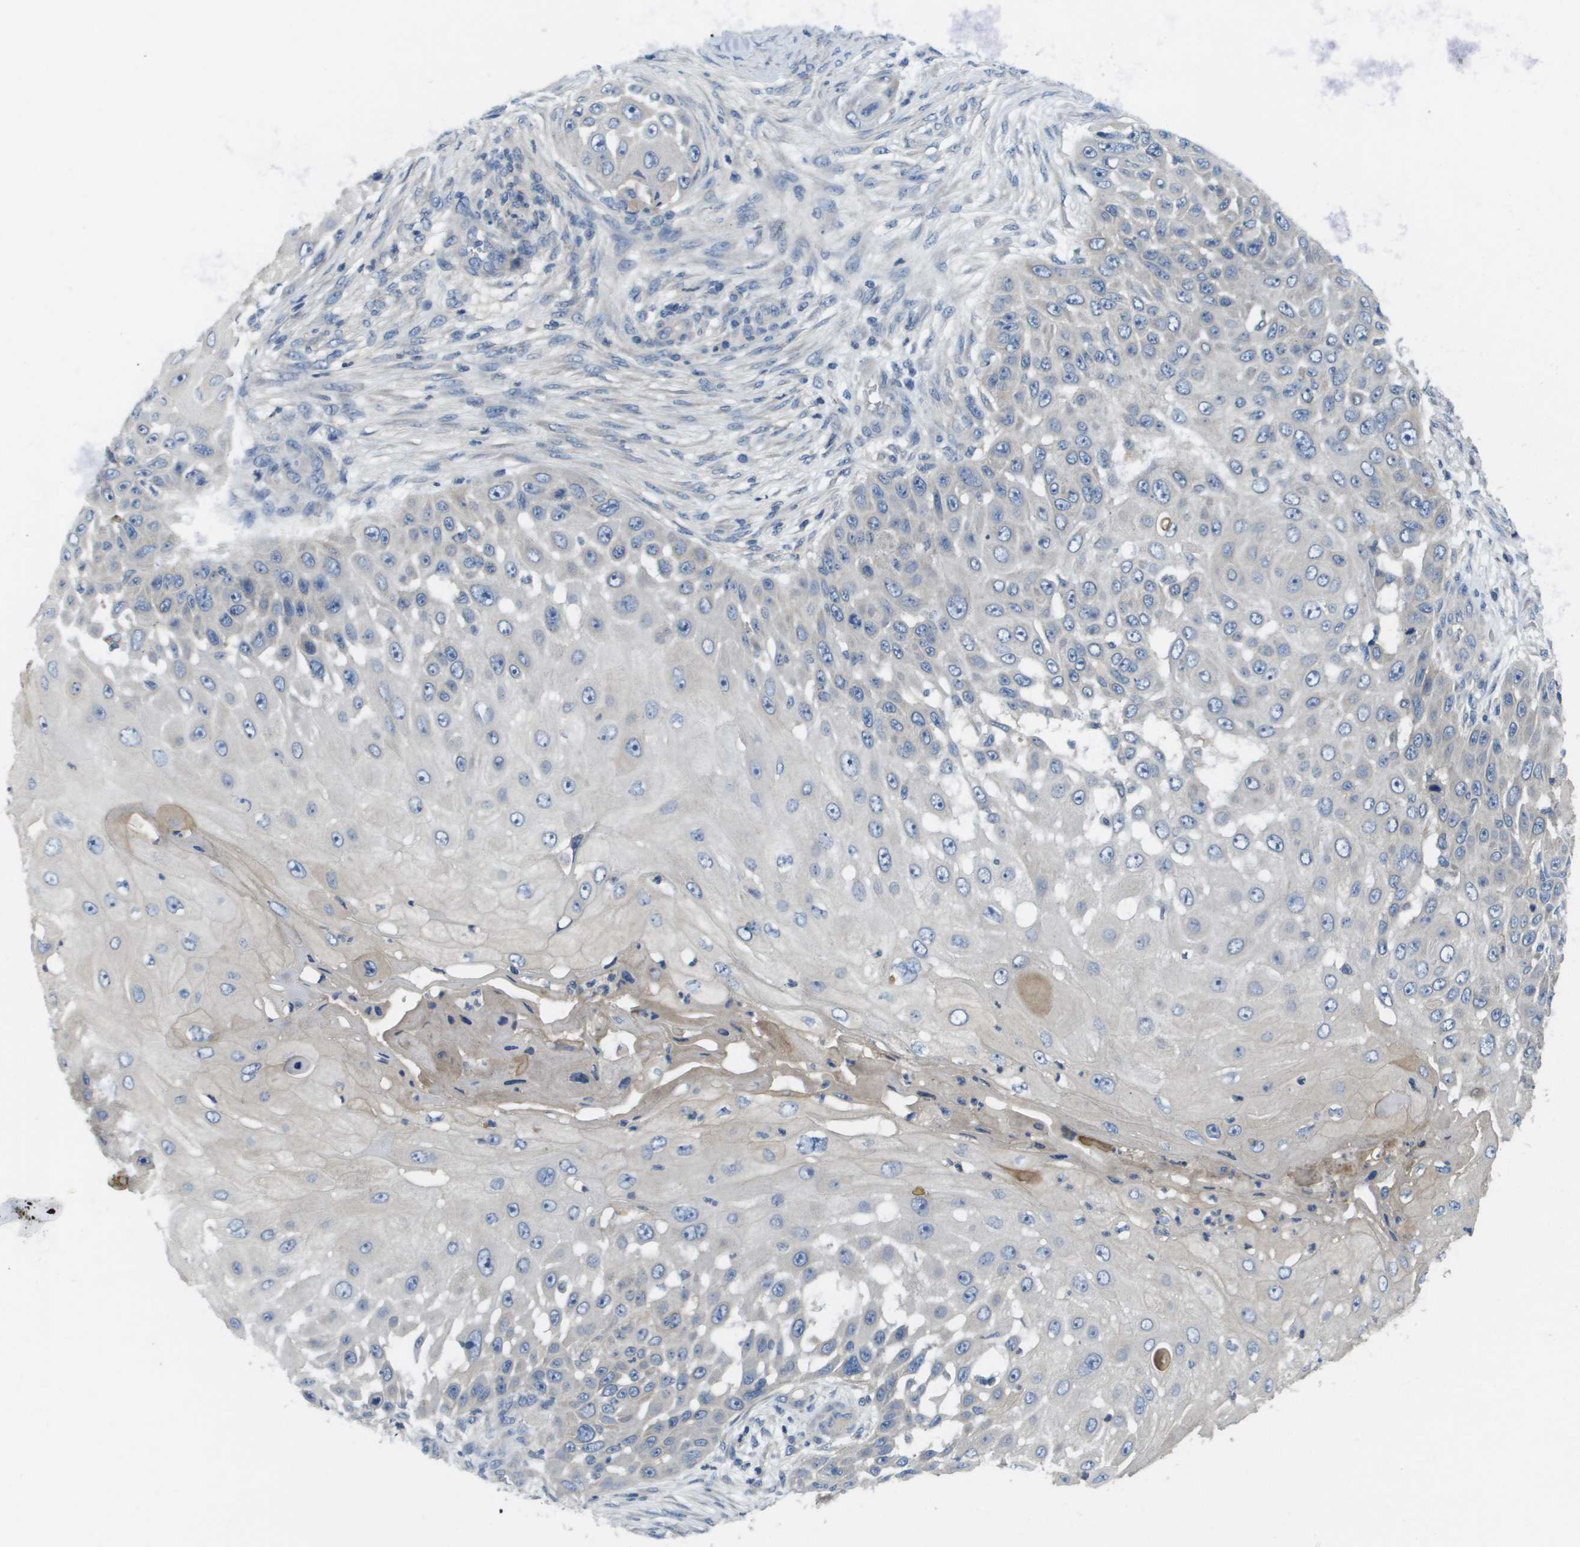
{"staining": {"intensity": "negative", "quantity": "none", "location": "none"}, "tissue": "skin cancer", "cell_type": "Tumor cells", "image_type": "cancer", "snomed": [{"axis": "morphology", "description": "Squamous cell carcinoma, NOS"}, {"axis": "topography", "description": "Skin"}], "caption": "Tumor cells show no significant protein expression in skin squamous cell carcinoma.", "gene": "KRT23", "patient": {"sex": "female", "age": 44}}